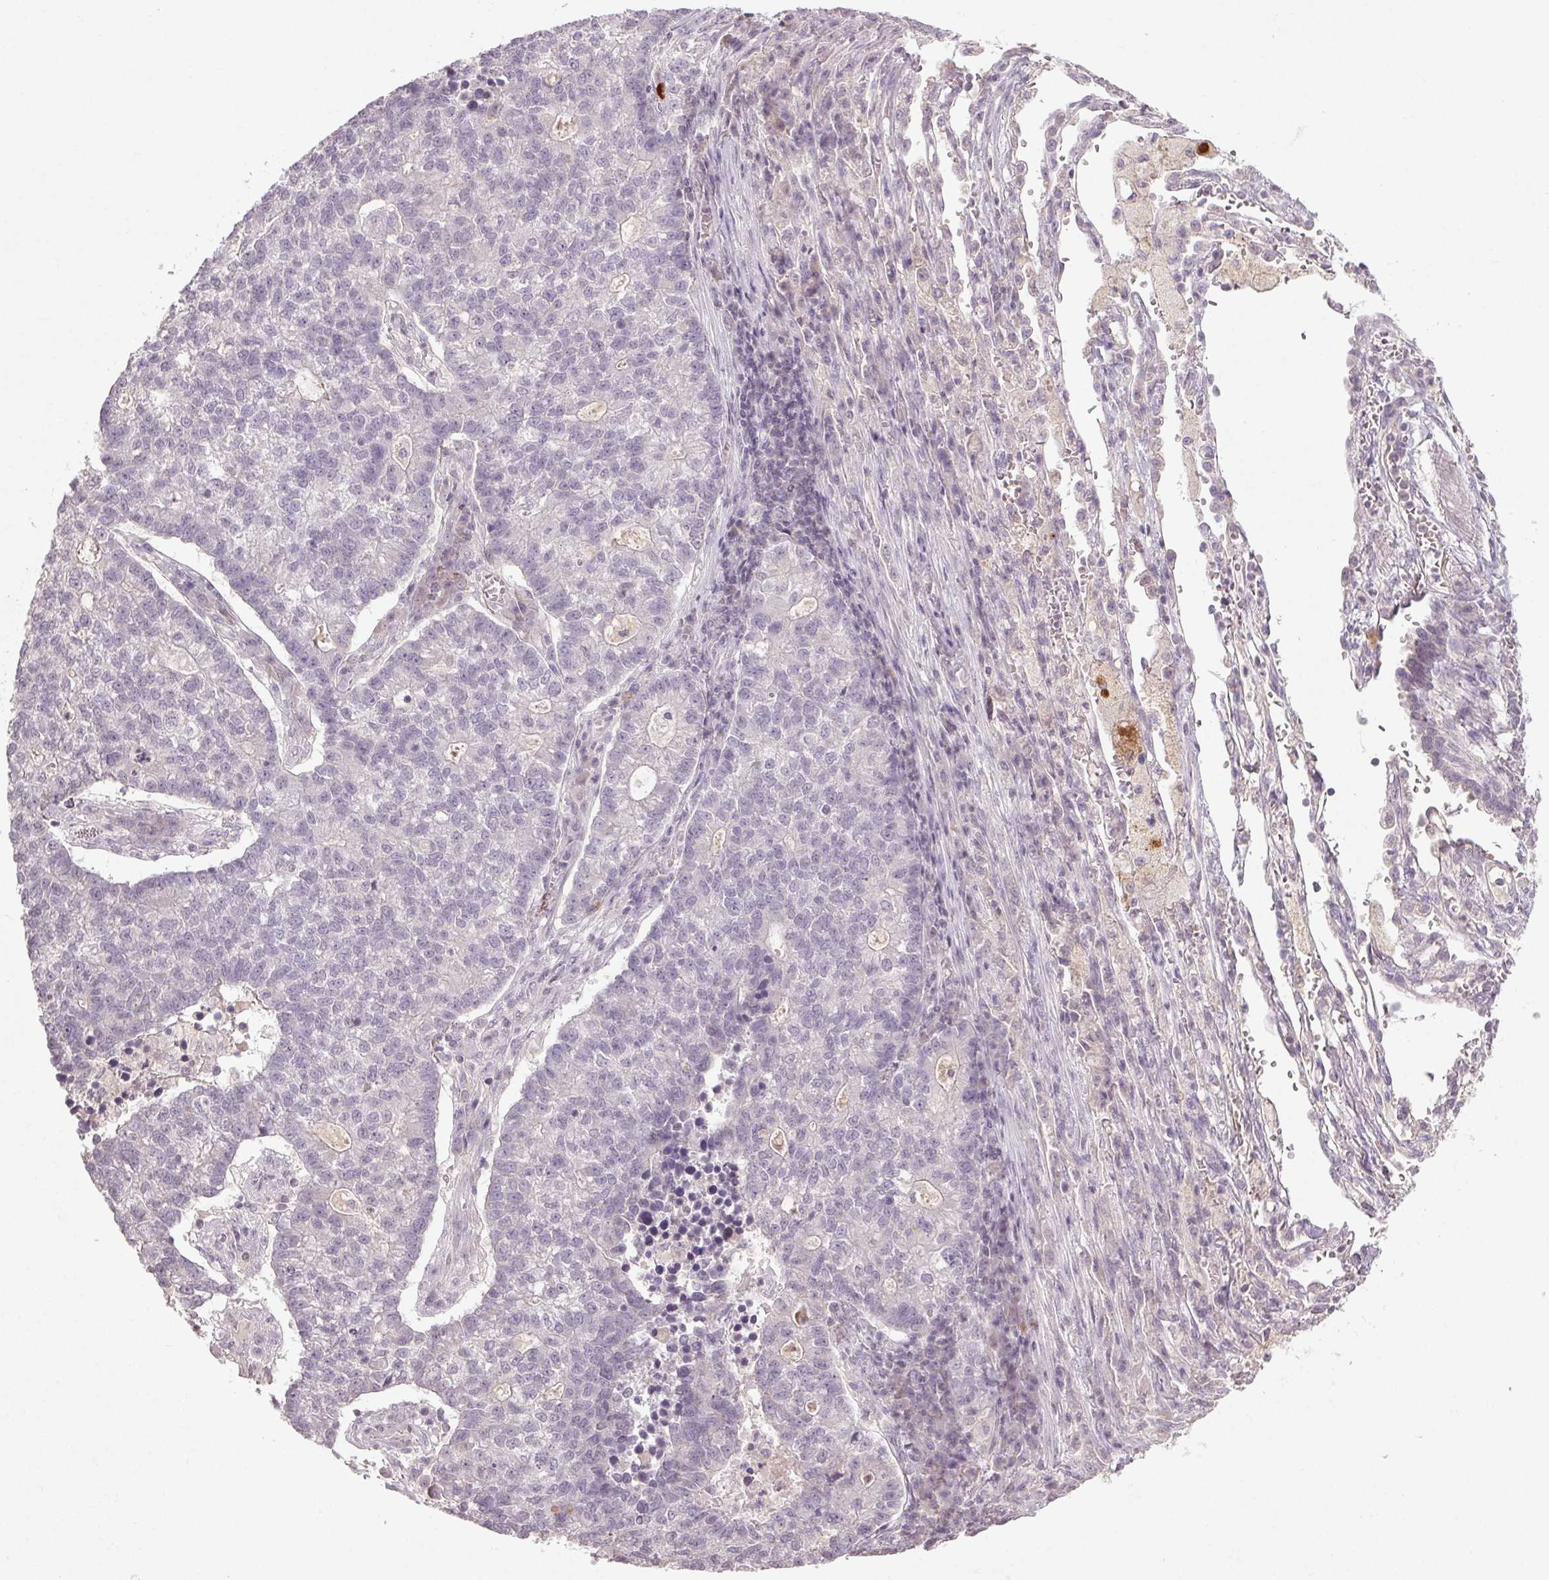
{"staining": {"intensity": "negative", "quantity": "none", "location": "none"}, "tissue": "lung cancer", "cell_type": "Tumor cells", "image_type": "cancer", "snomed": [{"axis": "morphology", "description": "Adenocarcinoma, NOS"}, {"axis": "topography", "description": "Lung"}], "caption": "Lung adenocarcinoma was stained to show a protein in brown. There is no significant expression in tumor cells.", "gene": "KLRC3", "patient": {"sex": "male", "age": 57}}